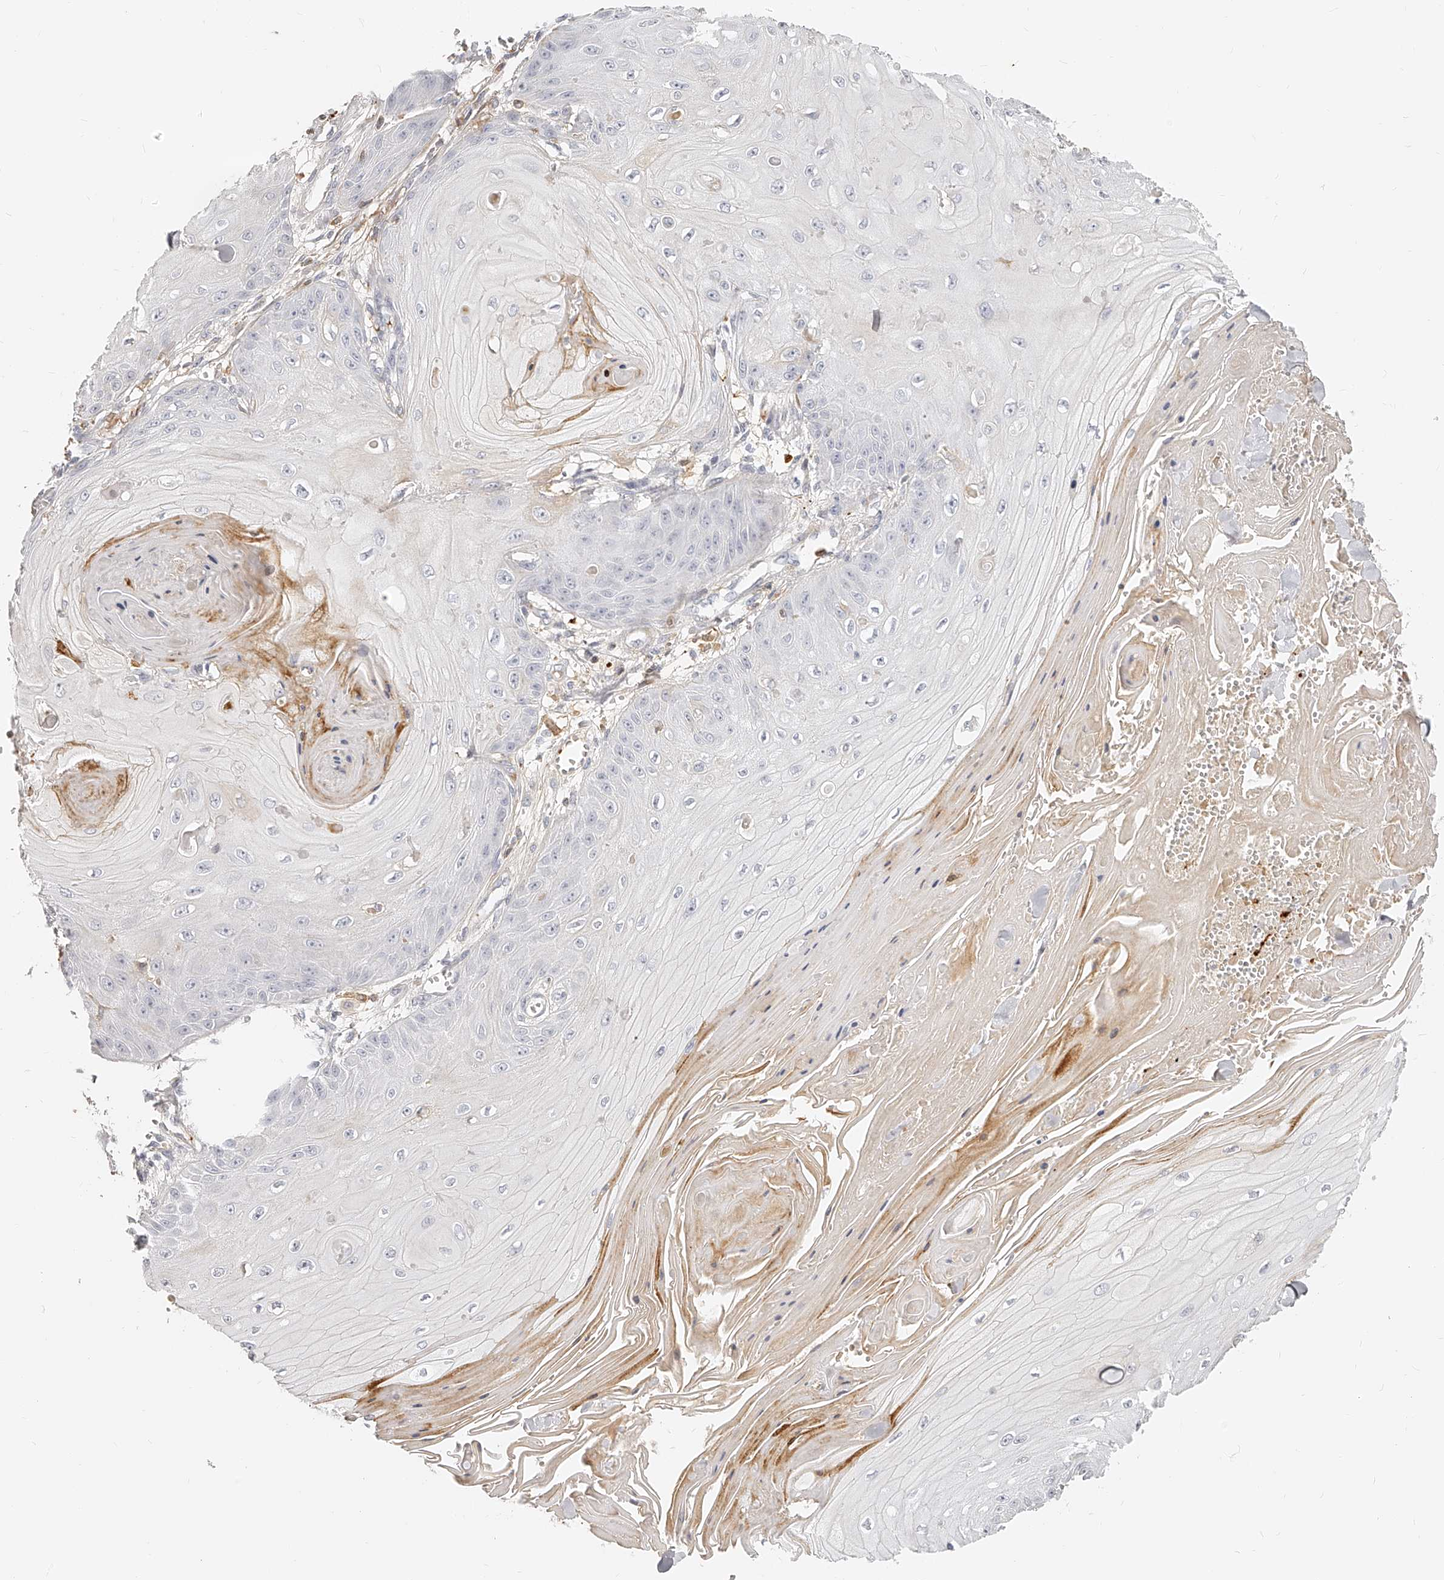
{"staining": {"intensity": "negative", "quantity": "none", "location": "none"}, "tissue": "skin cancer", "cell_type": "Tumor cells", "image_type": "cancer", "snomed": [{"axis": "morphology", "description": "Squamous cell carcinoma, NOS"}, {"axis": "topography", "description": "Skin"}], "caption": "Immunohistochemistry (IHC) of skin squamous cell carcinoma reveals no staining in tumor cells. (DAB IHC, high magnification).", "gene": "ITGB3", "patient": {"sex": "male", "age": 74}}